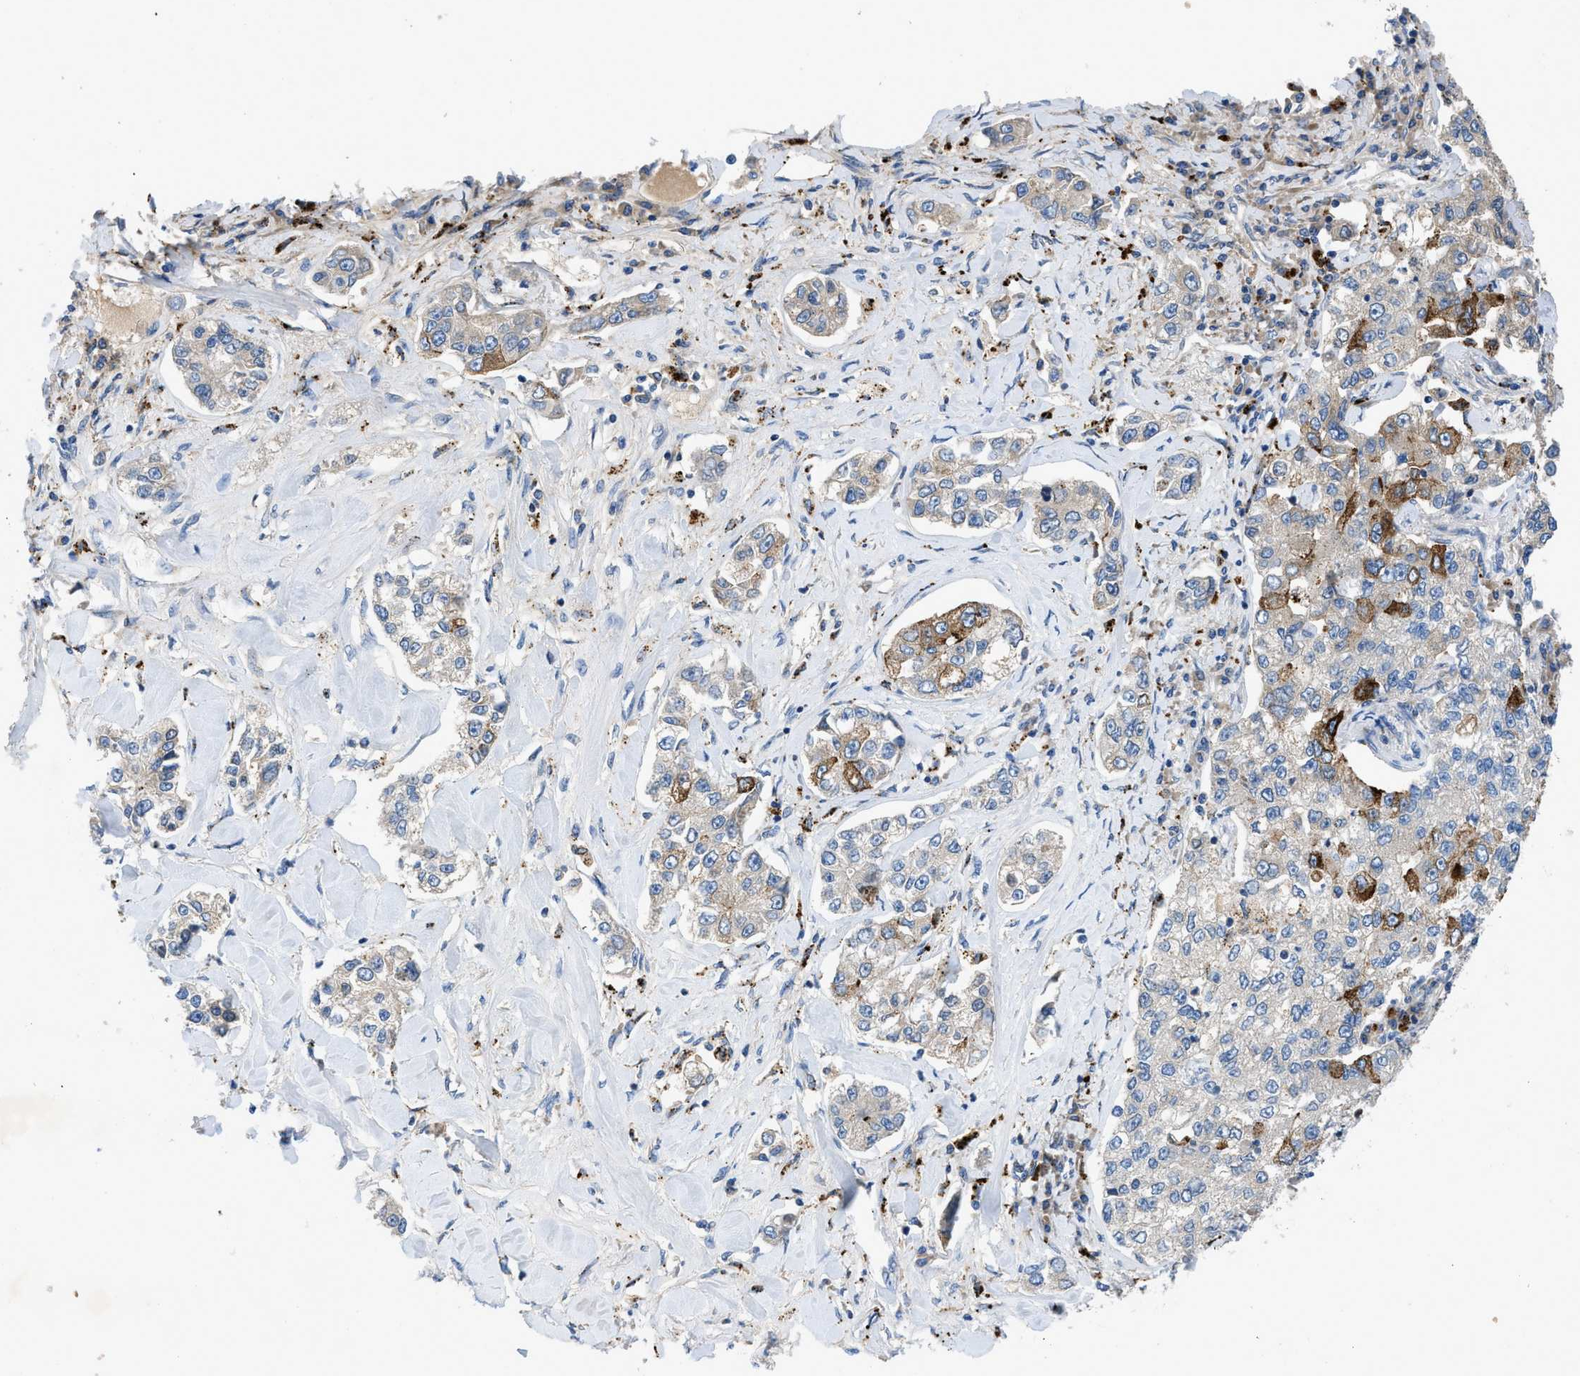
{"staining": {"intensity": "moderate", "quantity": "<25%", "location": "cytoplasmic/membranous"}, "tissue": "lung cancer", "cell_type": "Tumor cells", "image_type": "cancer", "snomed": [{"axis": "morphology", "description": "Adenocarcinoma, NOS"}, {"axis": "topography", "description": "Lung"}], "caption": "Immunohistochemistry (IHC) image of lung cancer (adenocarcinoma) stained for a protein (brown), which displays low levels of moderate cytoplasmic/membranous staining in about <25% of tumor cells.", "gene": "TMEM248", "patient": {"sex": "male", "age": 49}}